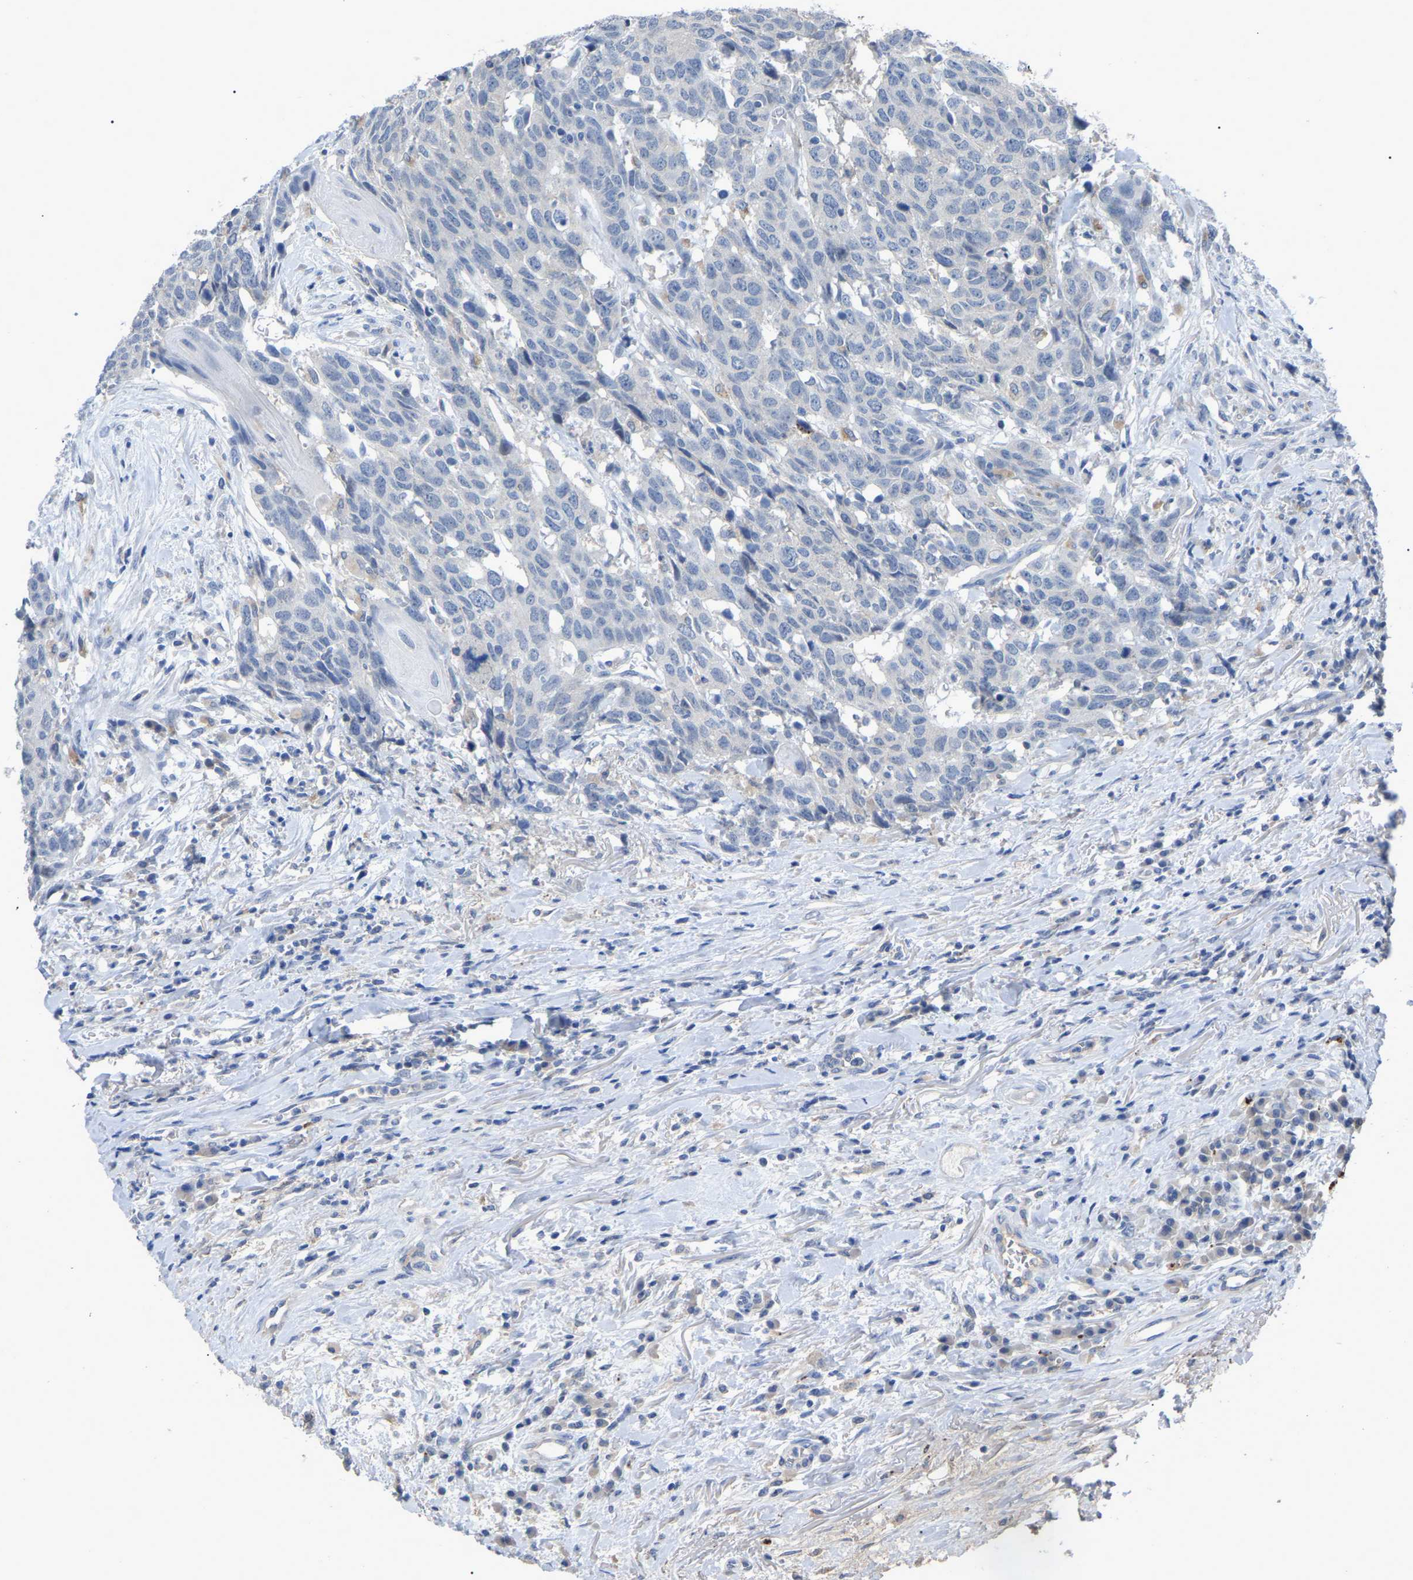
{"staining": {"intensity": "negative", "quantity": "none", "location": "none"}, "tissue": "head and neck cancer", "cell_type": "Tumor cells", "image_type": "cancer", "snomed": [{"axis": "morphology", "description": "Squamous cell carcinoma, NOS"}, {"axis": "topography", "description": "Head-Neck"}], "caption": "IHC of human head and neck cancer reveals no staining in tumor cells.", "gene": "SMPD2", "patient": {"sex": "male", "age": 66}}